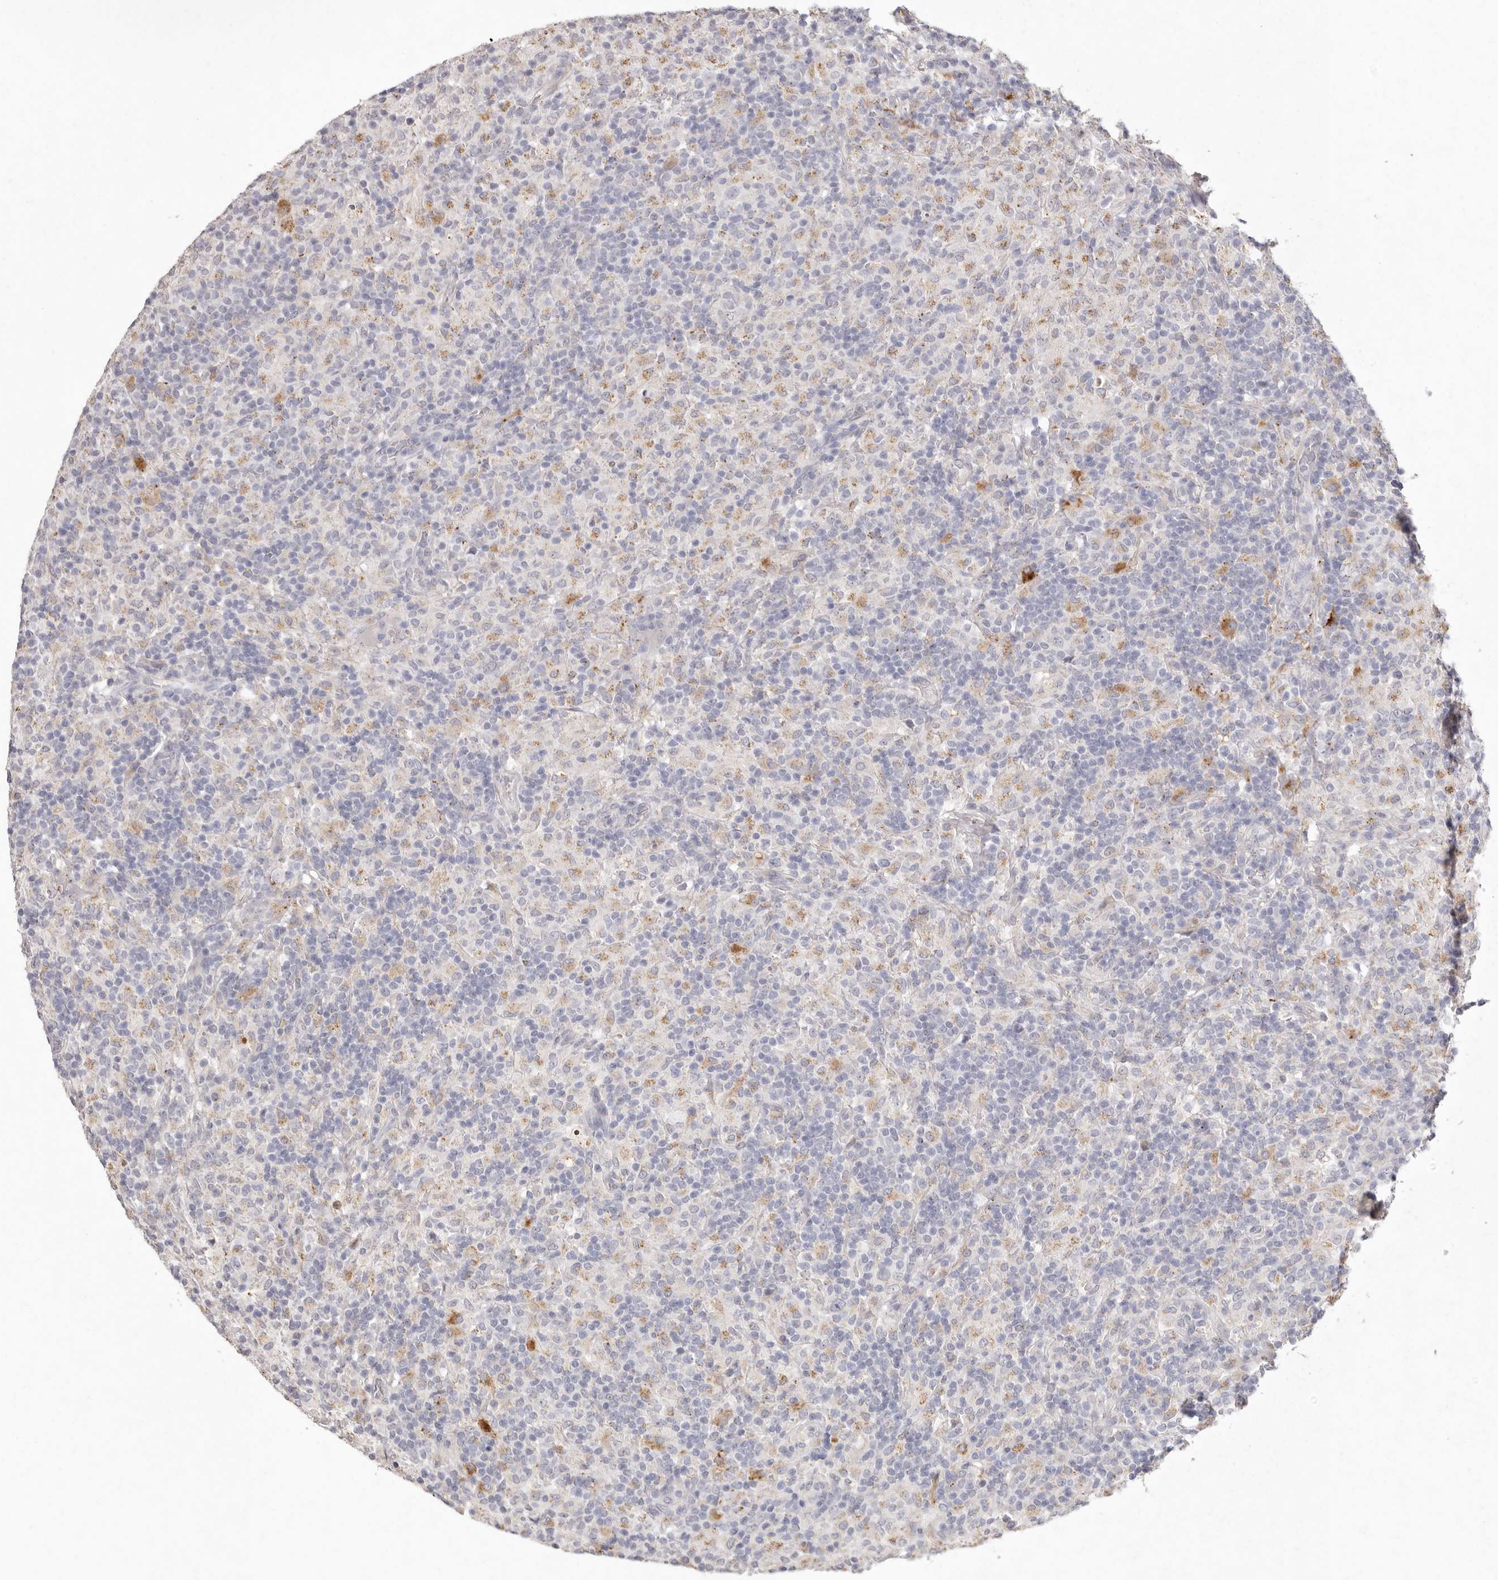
{"staining": {"intensity": "negative", "quantity": "none", "location": "none"}, "tissue": "lymphoma", "cell_type": "Tumor cells", "image_type": "cancer", "snomed": [{"axis": "morphology", "description": "Hodgkin's disease, NOS"}, {"axis": "topography", "description": "Lymph node"}], "caption": "A histopathology image of human lymphoma is negative for staining in tumor cells.", "gene": "FAM185A", "patient": {"sex": "male", "age": 70}}